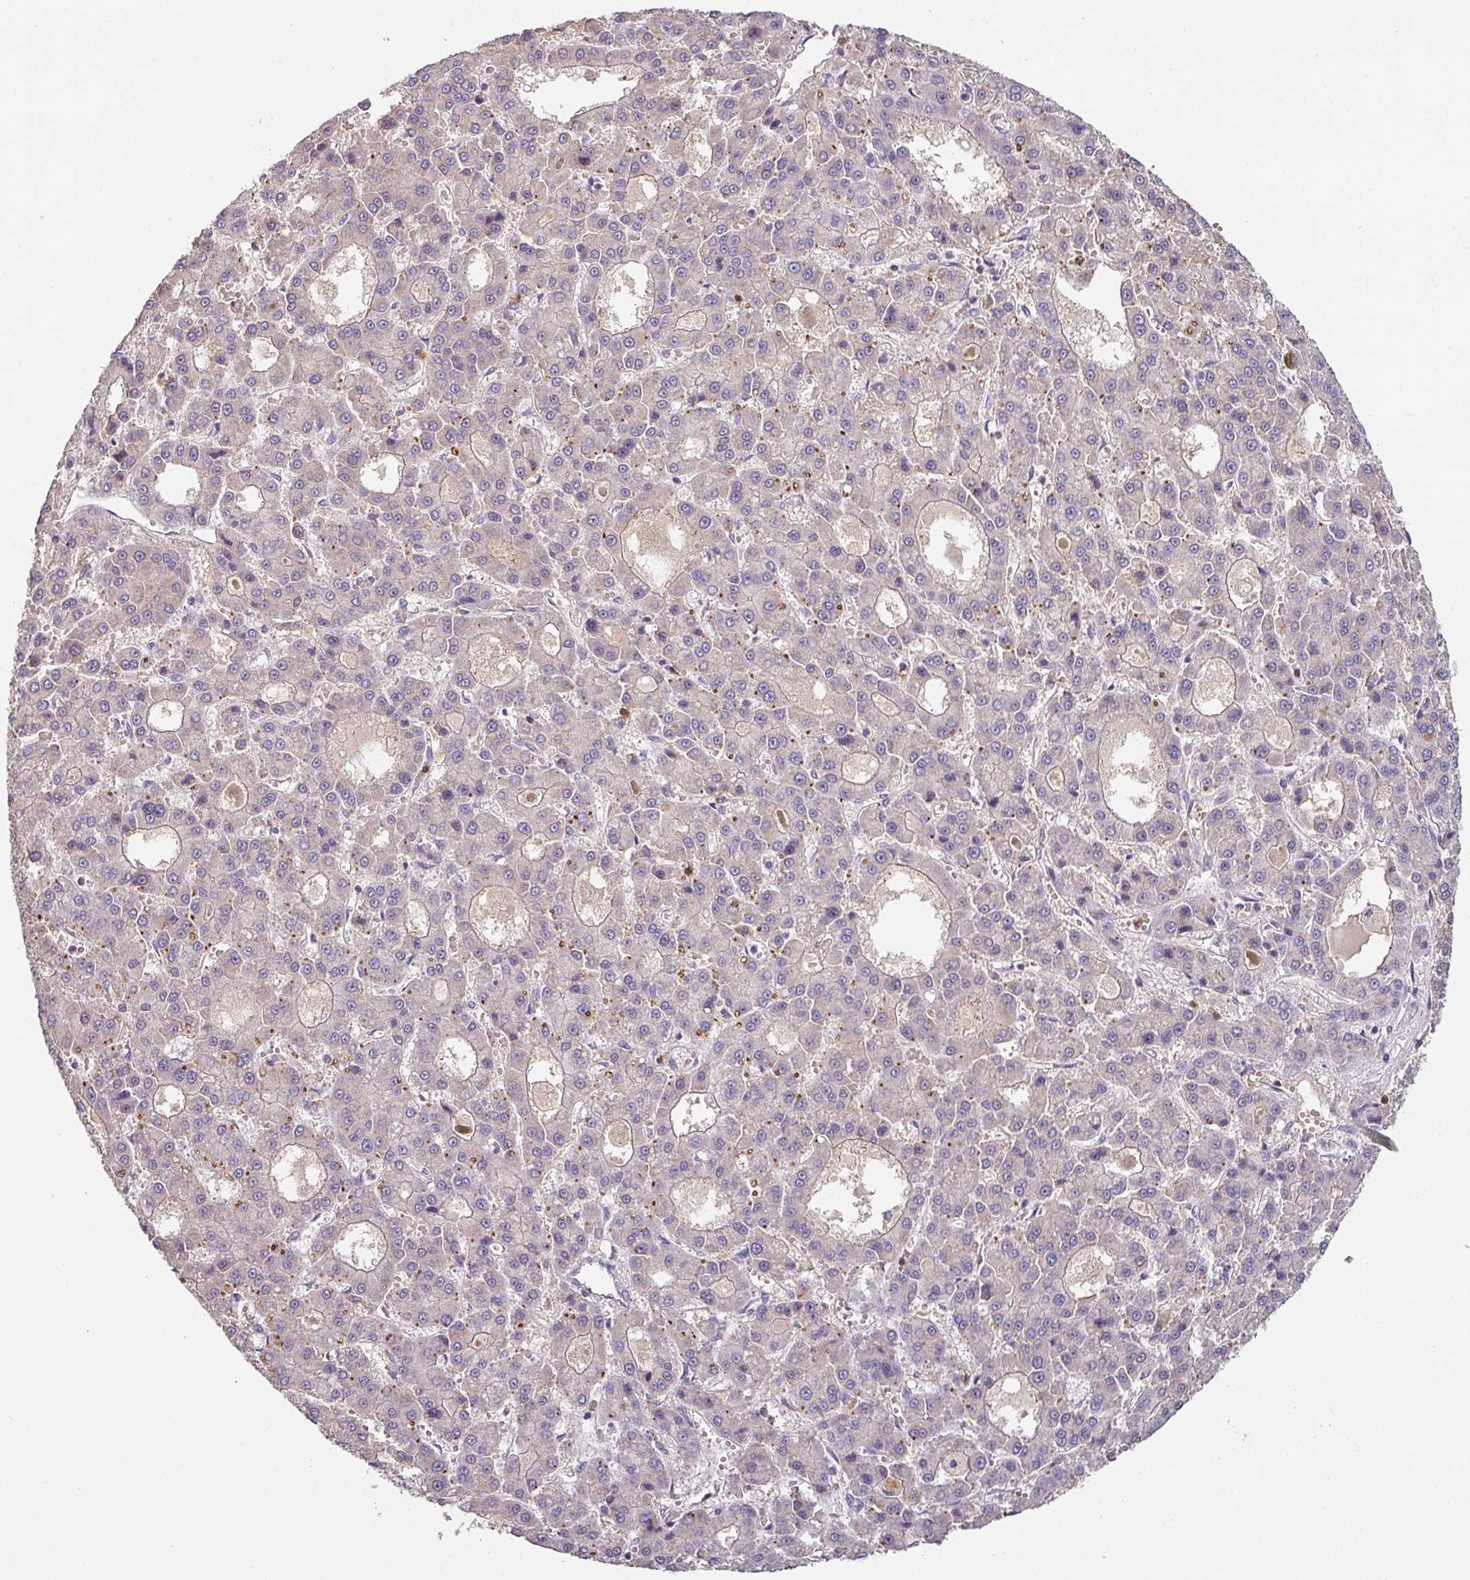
{"staining": {"intensity": "moderate", "quantity": "<25%", "location": "cytoplasmic/membranous"}, "tissue": "liver cancer", "cell_type": "Tumor cells", "image_type": "cancer", "snomed": [{"axis": "morphology", "description": "Carcinoma, Hepatocellular, NOS"}, {"axis": "topography", "description": "Liver"}], "caption": "Immunohistochemical staining of human hepatocellular carcinoma (liver) demonstrates low levels of moderate cytoplasmic/membranous protein expression in approximately <25% of tumor cells.", "gene": "CD3G", "patient": {"sex": "male", "age": 70}}